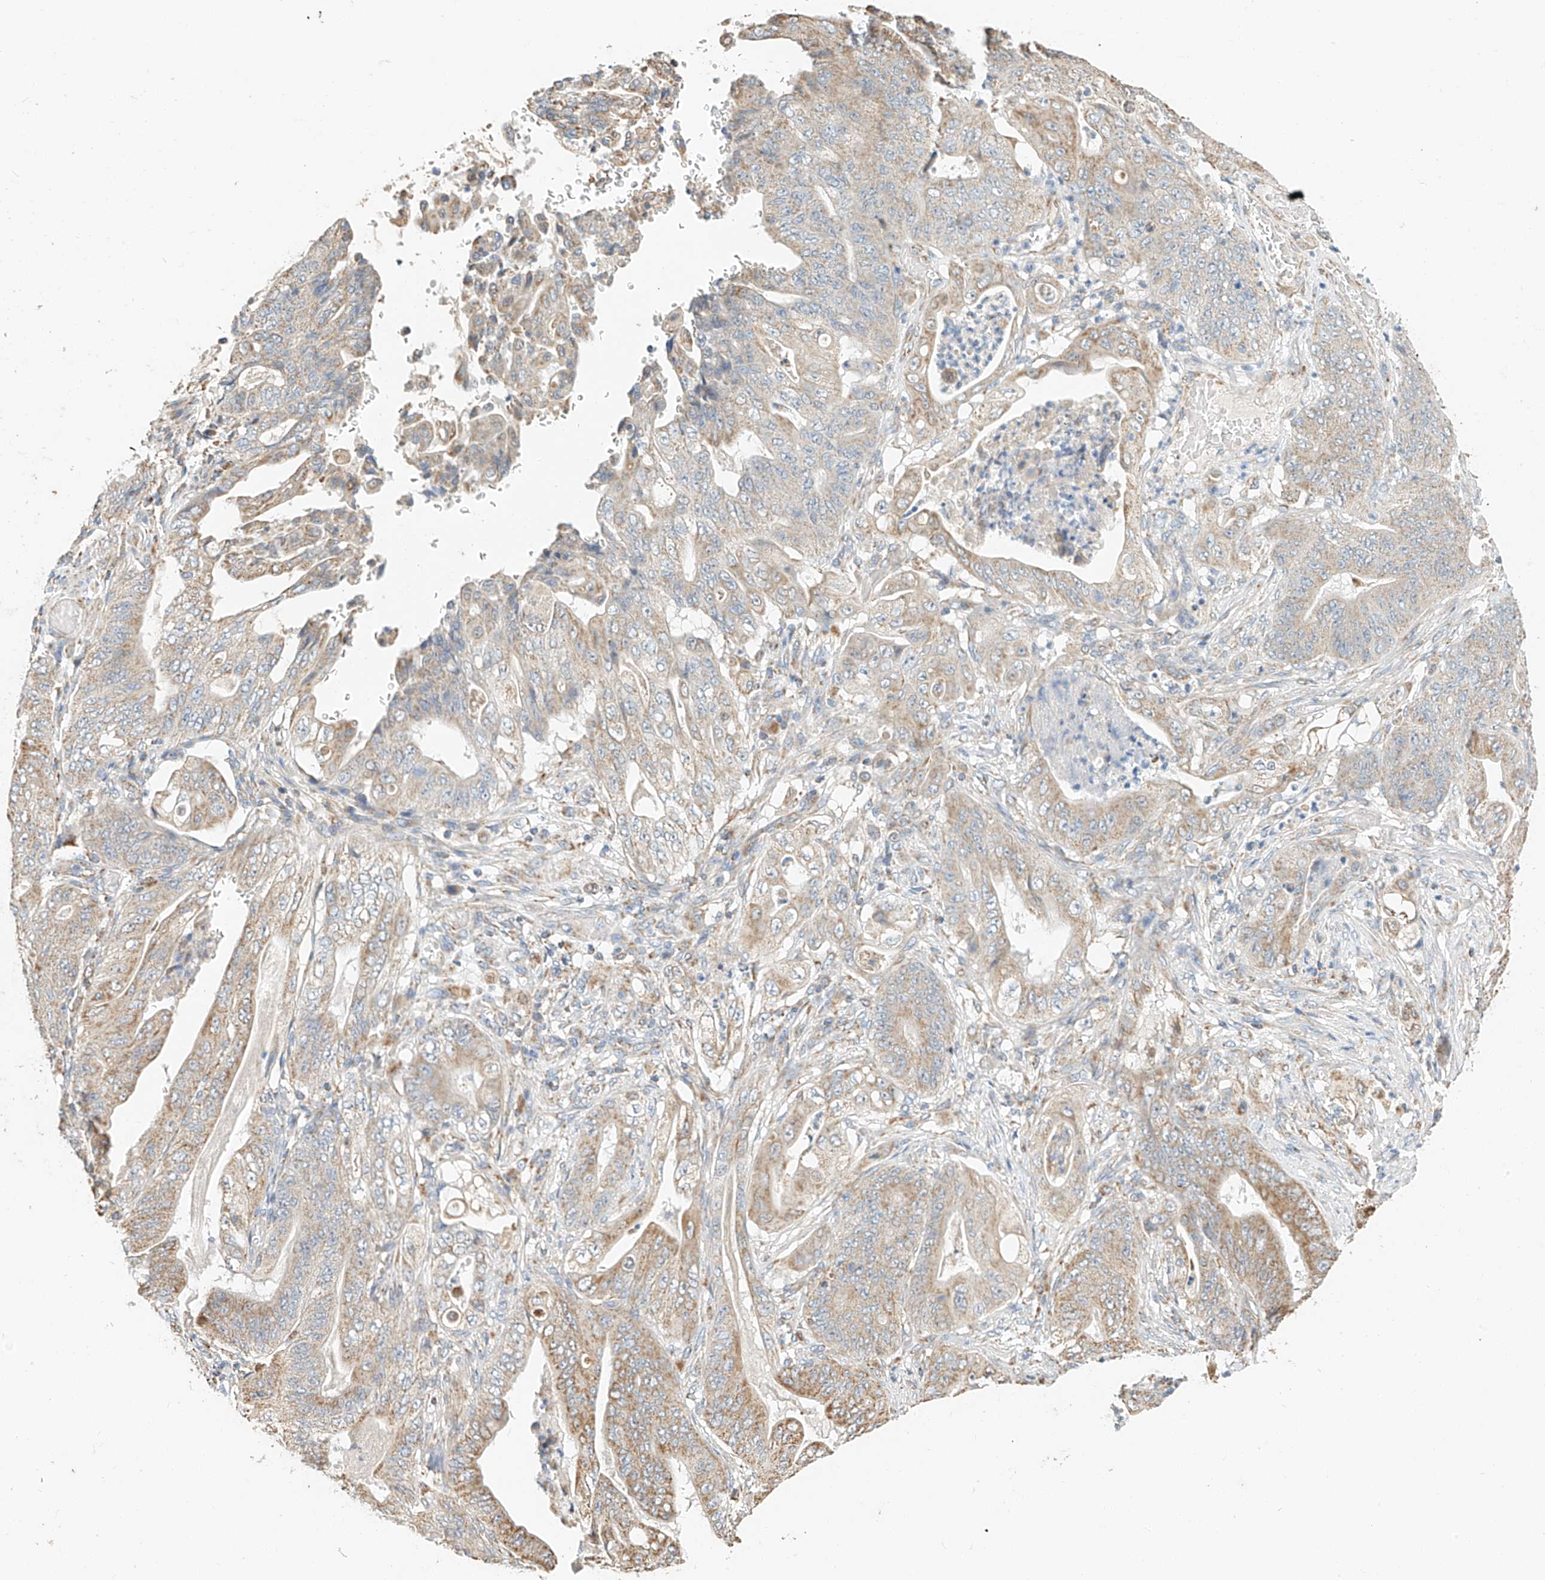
{"staining": {"intensity": "moderate", "quantity": "<25%", "location": "cytoplasmic/membranous"}, "tissue": "stomach cancer", "cell_type": "Tumor cells", "image_type": "cancer", "snomed": [{"axis": "morphology", "description": "Adenocarcinoma, NOS"}, {"axis": "topography", "description": "Stomach"}], "caption": "Adenocarcinoma (stomach) stained with a protein marker shows moderate staining in tumor cells.", "gene": "YIPF7", "patient": {"sex": "female", "age": 73}}